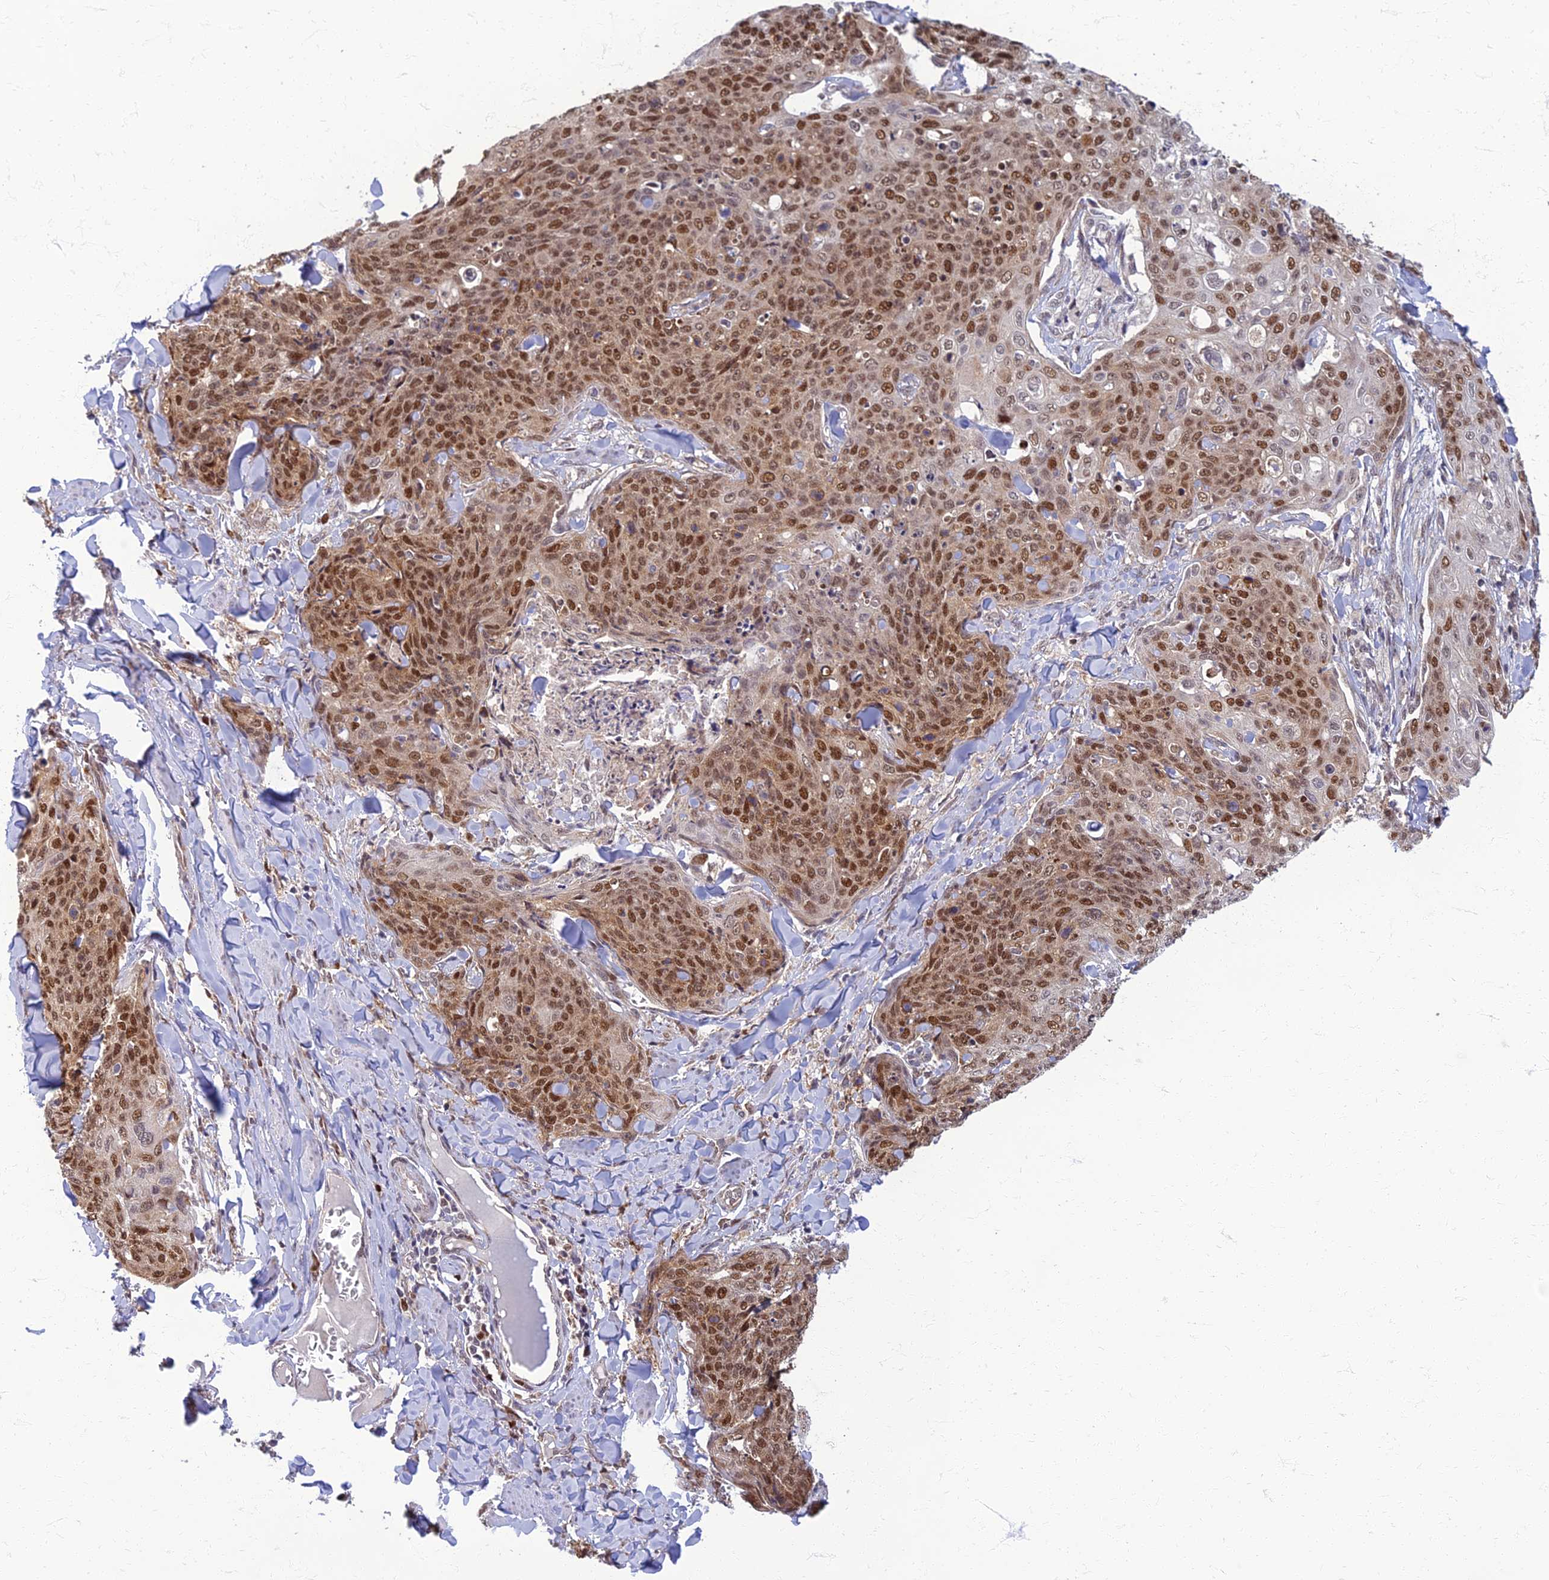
{"staining": {"intensity": "moderate", "quantity": ">75%", "location": "nuclear"}, "tissue": "skin cancer", "cell_type": "Tumor cells", "image_type": "cancer", "snomed": [{"axis": "morphology", "description": "Squamous cell carcinoma, NOS"}, {"axis": "topography", "description": "Skin"}, {"axis": "topography", "description": "Vulva"}], "caption": "High-magnification brightfield microscopy of squamous cell carcinoma (skin) stained with DAB (brown) and counterstained with hematoxylin (blue). tumor cells exhibit moderate nuclear staining is identified in about>75% of cells. (Stains: DAB in brown, nuclei in blue, Microscopy: brightfield microscopy at high magnification).", "gene": "EARS2", "patient": {"sex": "female", "age": 85}}